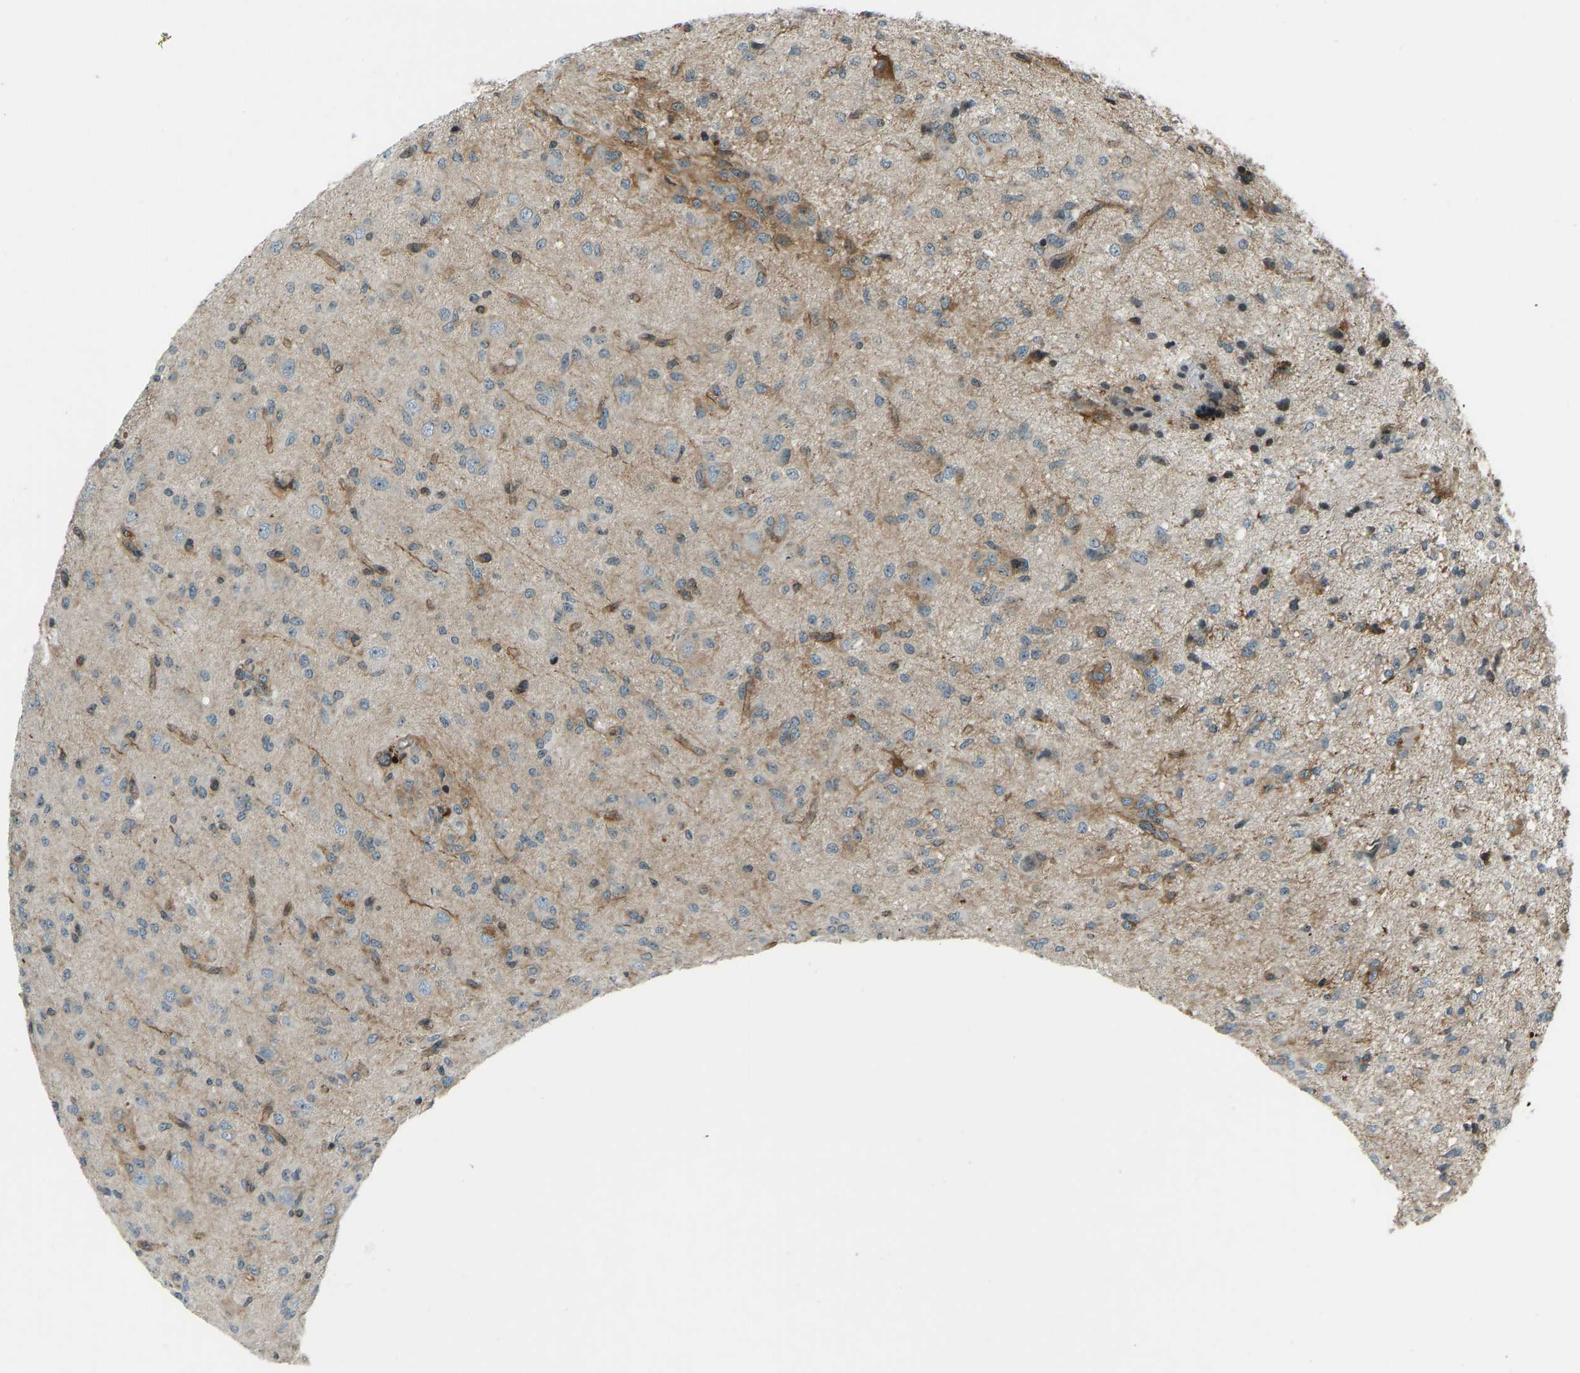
{"staining": {"intensity": "moderate", "quantity": "<25%", "location": "cytoplasmic/membranous"}, "tissue": "glioma", "cell_type": "Tumor cells", "image_type": "cancer", "snomed": [{"axis": "morphology", "description": "Glioma, malignant, High grade"}, {"axis": "topography", "description": "Brain"}], "caption": "Immunohistochemistry histopathology image of human high-grade glioma (malignant) stained for a protein (brown), which exhibits low levels of moderate cytoplasmic/membranous staining in approximately <25% of tumor cells.", "gene": "SVOPL", "patient": {"sex": "female", "age": 59}}